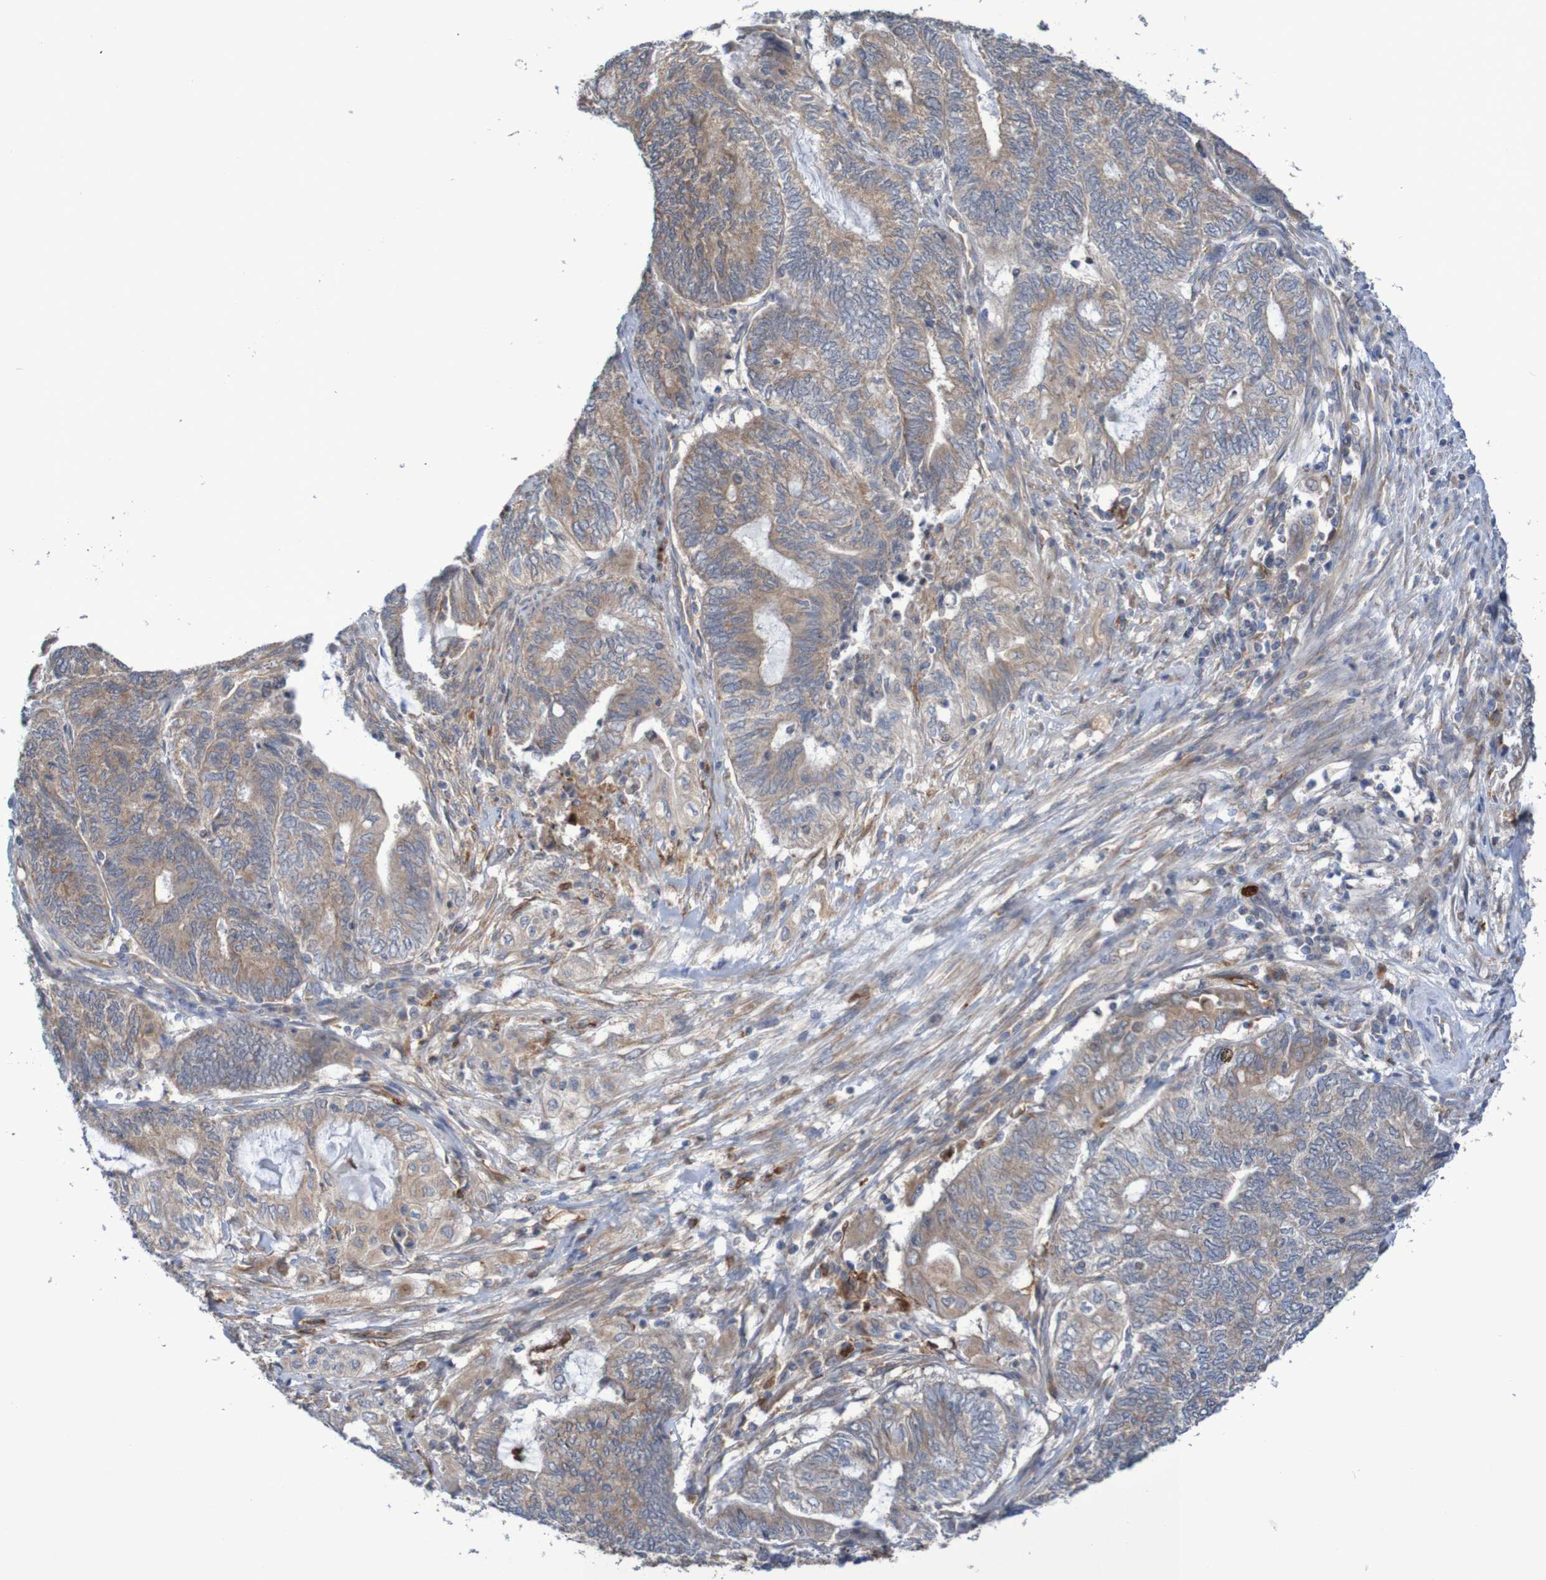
{"staining": {"intensity": "weak", "quantity": ">75%", "location": "cytoplasmic/membranous"}, "tissue": "endometrial cancer", "cell_type": "Tumor cells", "image_type": "cancer", "snomed": [{"axis": "morphology", "description": "Adenocarcinoma, NOS"}, {"axis": "topography", "description": "Uterus"}, {"axis": "topography", "description": "Endometrium"}], "caption": "Immunohistochemical staining of human endometrial cancer displays low levels of weak cytoplasmic/membranous staining in approximately >75% of tumor cells.", "gene": "PARP4", "patient": {"sex": "female", "age": 70}}